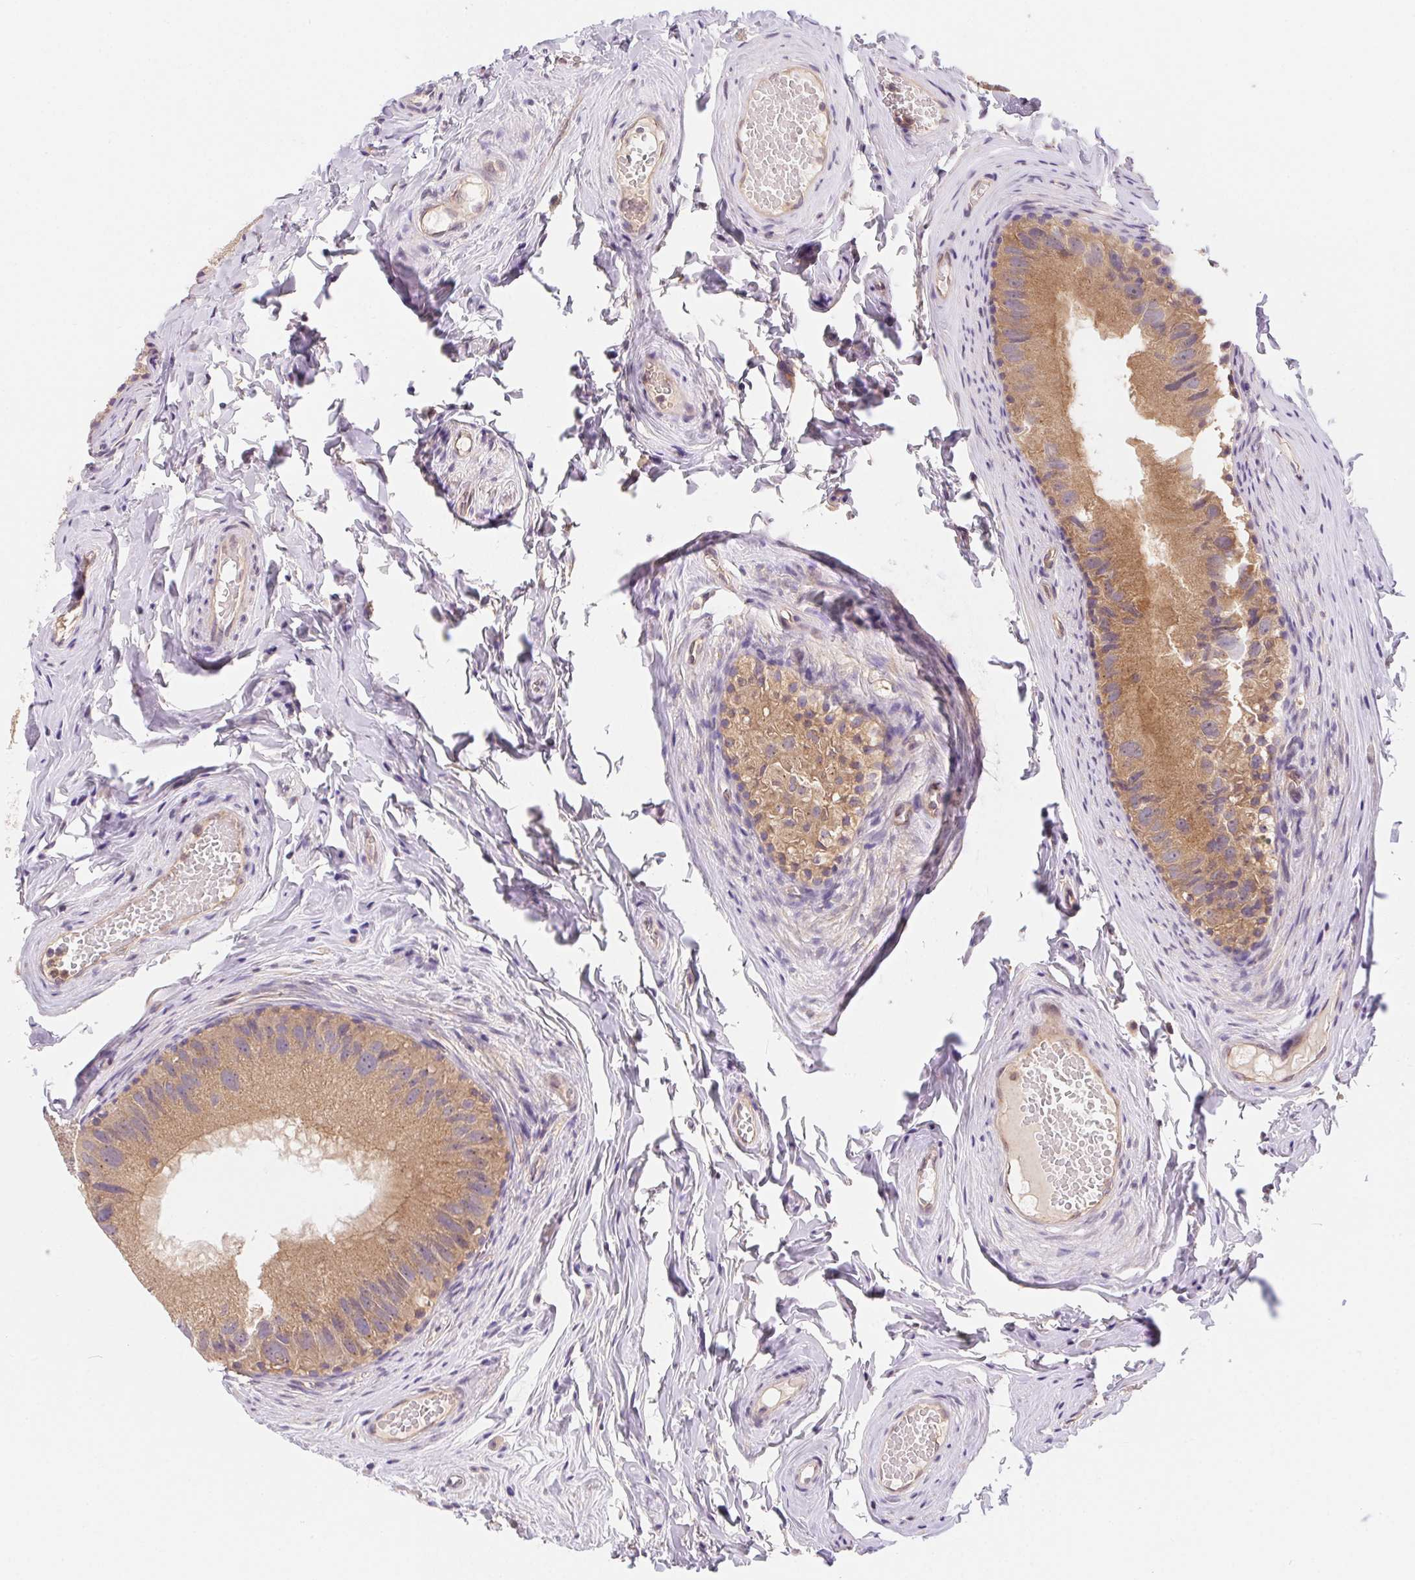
{"staining": {"intensity": "moderate", "quantity": ">75%", "location": "cytoplasmic/membranous"}, "tissue": "epididymis", "cell_type": "Glandular cells", "image_type": "normal", "snomed": [{"axis": "morphology", "description": "Normal tissue, NOS"}, {"axis": "topography", "description": "Epididymis"}], "caption": "Immunohistochemistry photomicrograph of benign epididymis stained for a protein (brown), which demonstrates medium levels of moderate cytoplasmic/membranous expression in about >75% of glandular cells.", "gene": "PRKAA1", "patient": {"sex": "male", "age": 45}}